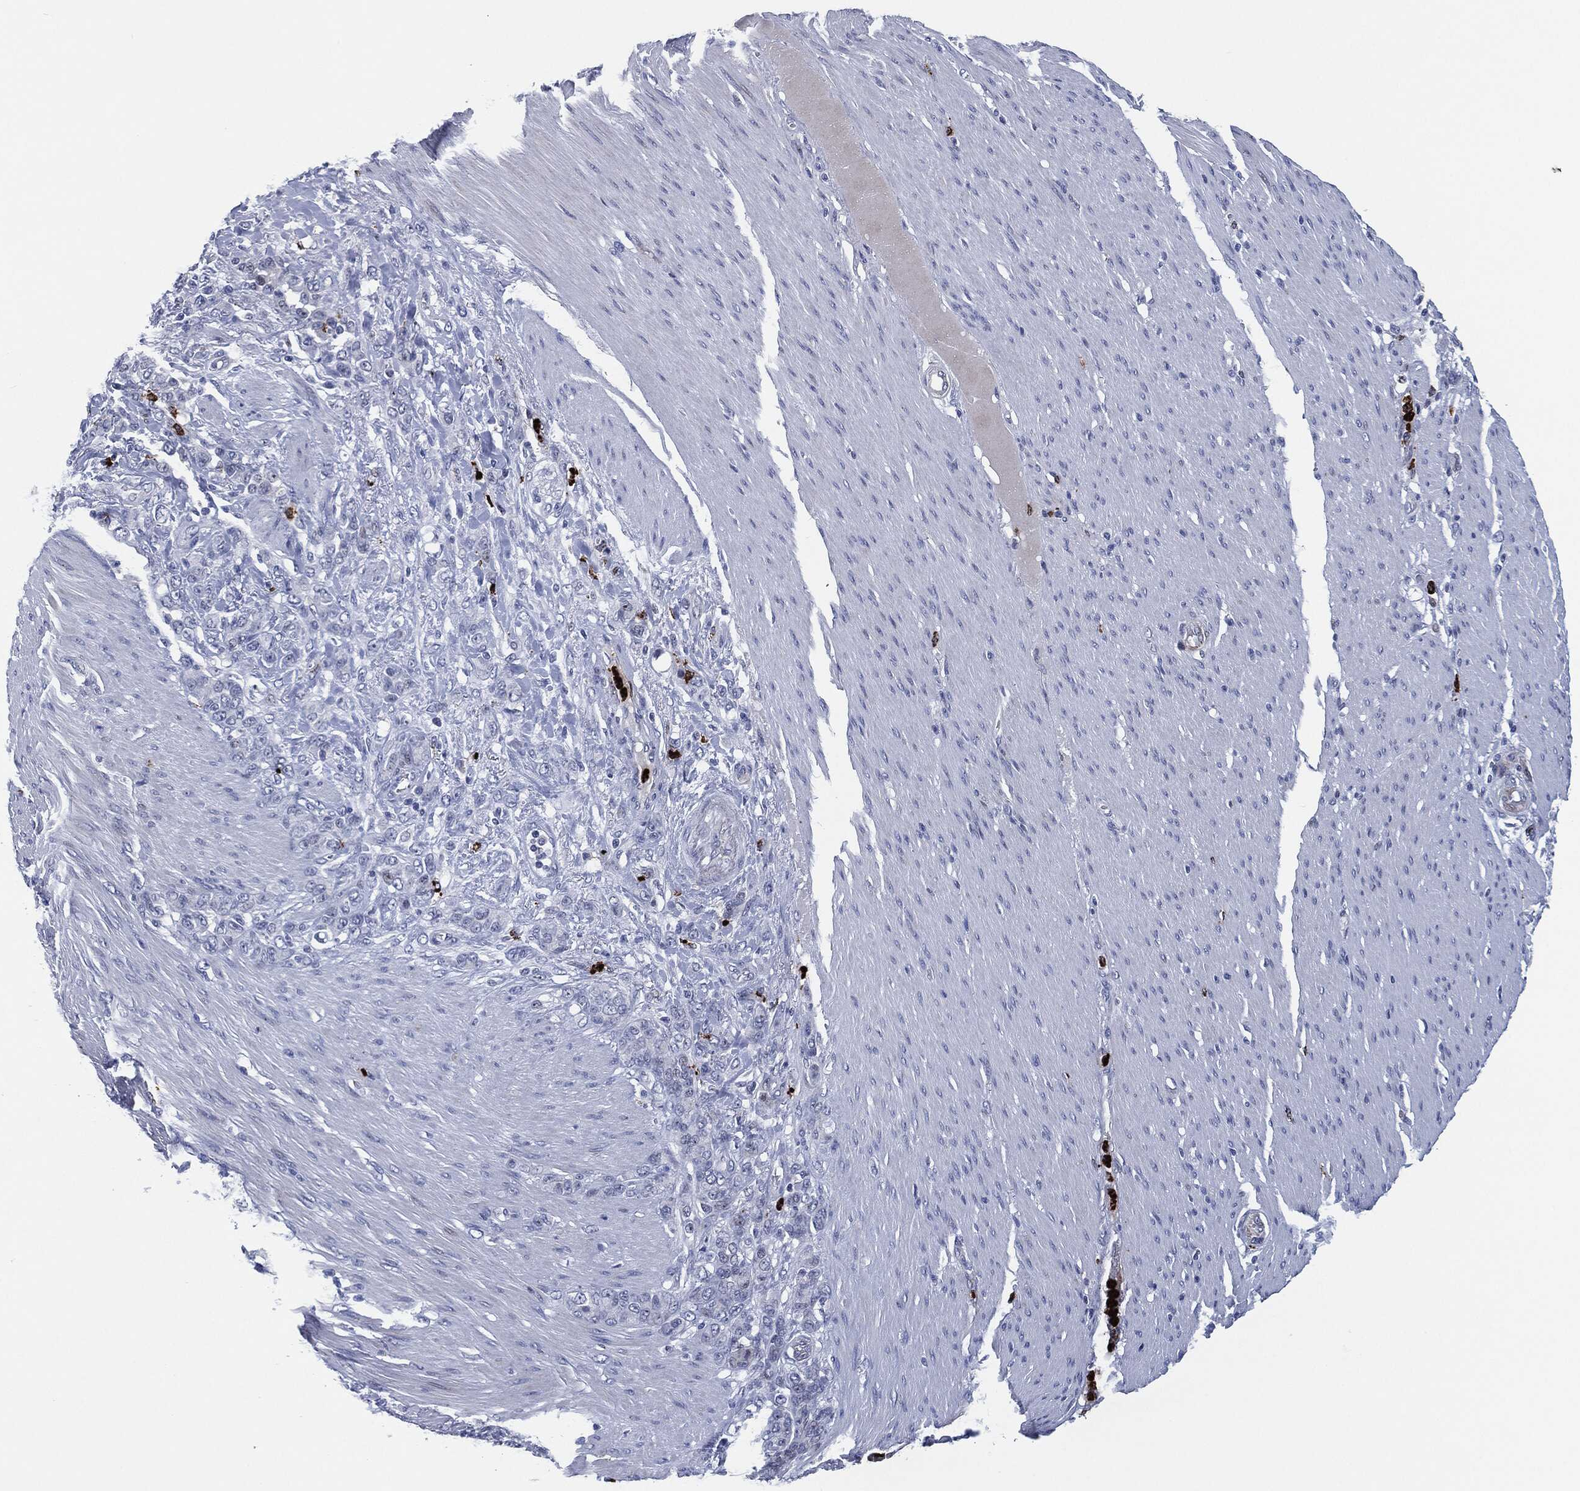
{"staining": {"intensity": "negative", "quantity": "none", "location": "none"}, "tissue": "stomach cancer", "cell_type": "Tumor cells", "image_type": "cancer", "snomed": [{"axis": "morphology", "description": "Normal tissue, NOS"}, {"axis": "morphology", "description": "Adenocarcinoma, NOS"}, {"axis": "topography", "description": "Stomach"}], "caption": "An immunohistochemistry histopathology image of stomach cancer is shown. There is no staining in tumor cells of stomach cancer.", "gene": "MPO", "patient": {"sex": "female", "age": 79}}